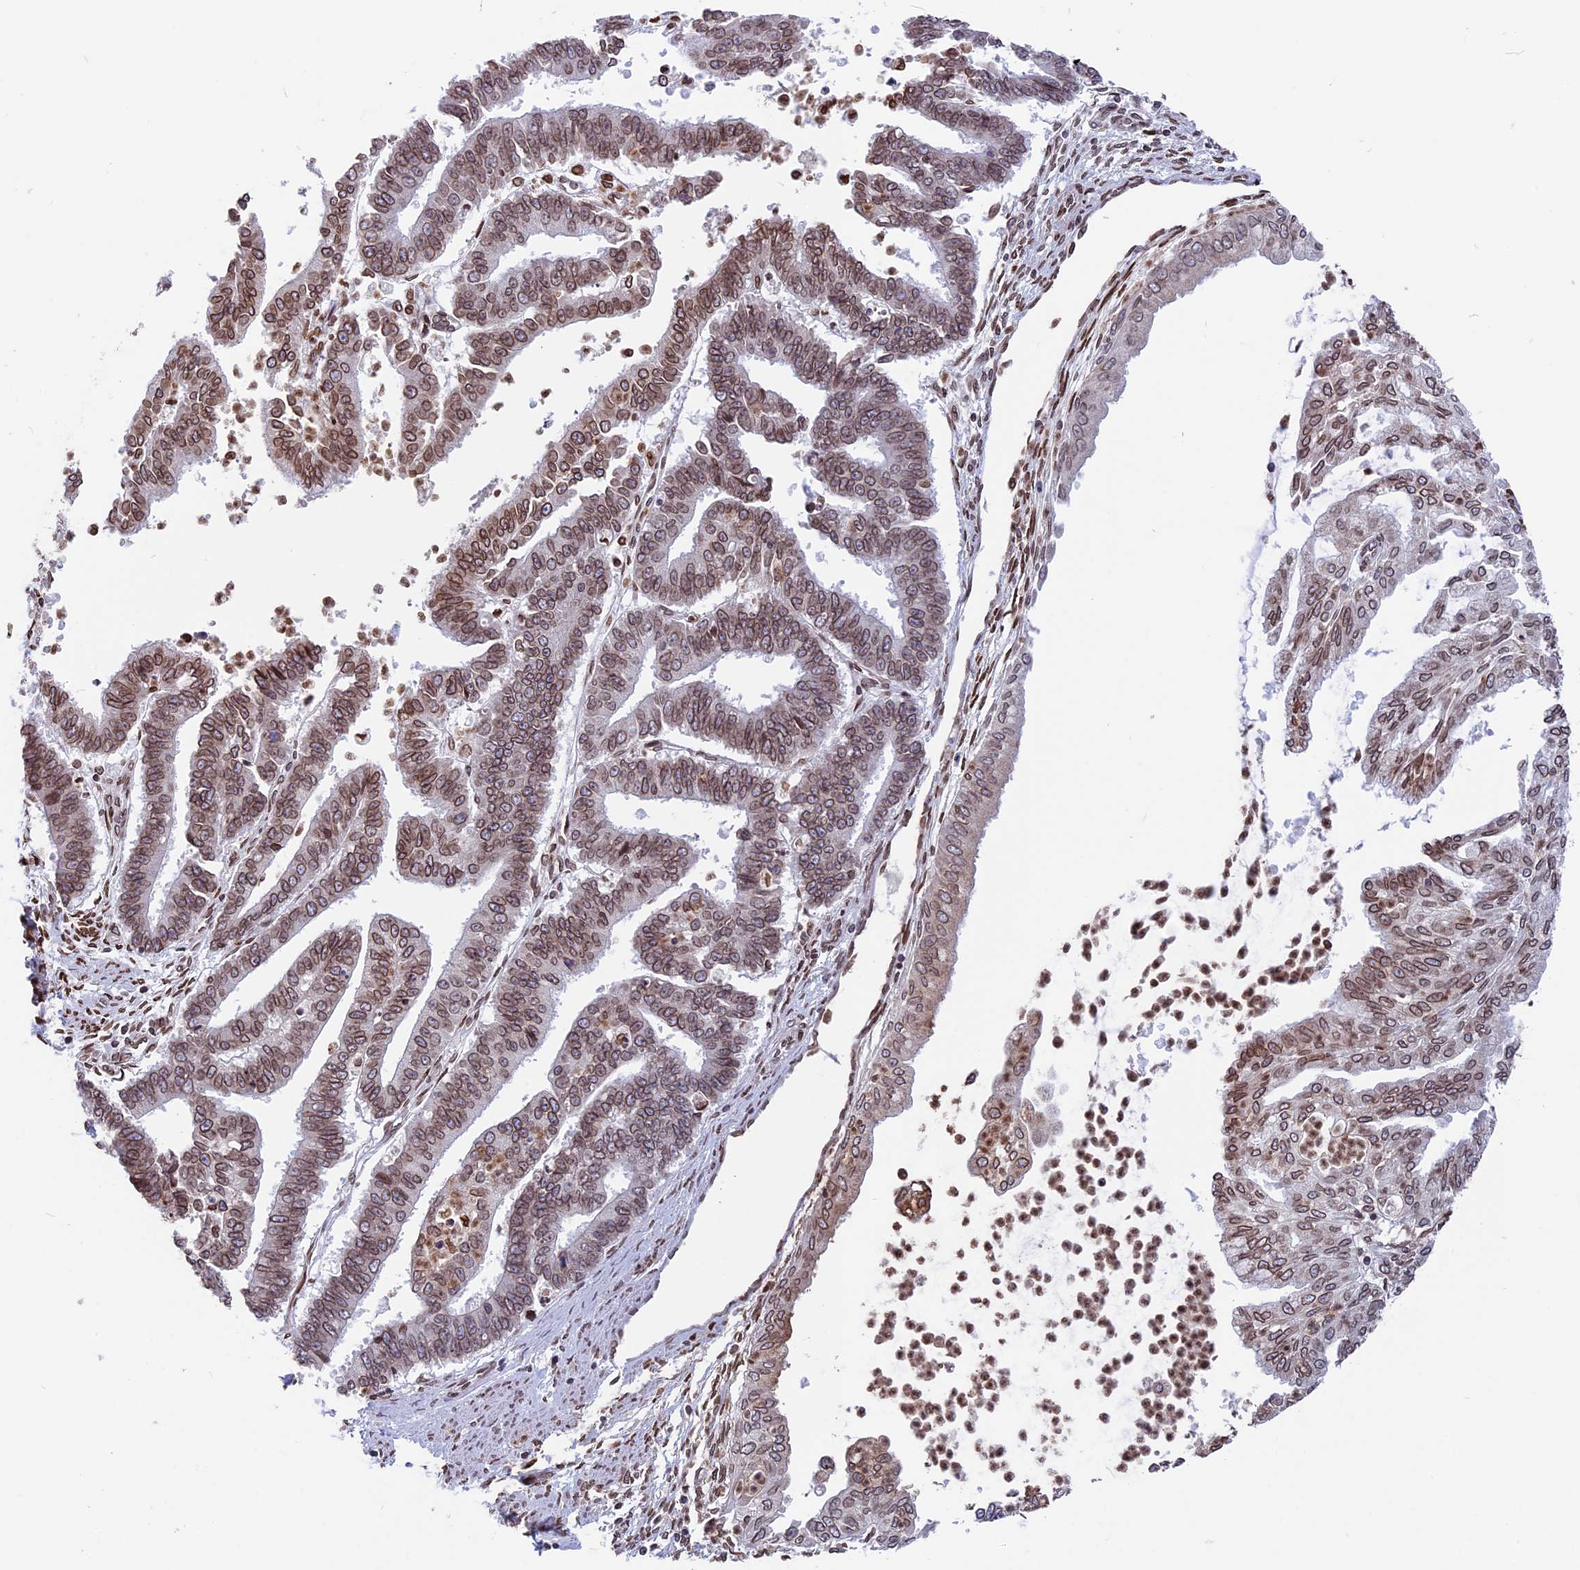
{"staining": {"intensity": "moderate", "quantity": ">75%", "location": "cytoplasmic/membranous,nuclear"}, "tissue": "endometrial cancer", "cell_type": "Tumor cells", "image_type": "cancer", "snomed": [{"axis": "morphology", "description": "Adenocarcinoma, NOS"}, {"axis": "topography", "description": "Endometrium"}], "caption": "A high-resolution image shows immunohistochemistry staining of endometrial cancer, which shows moderate cytoplasmic/membranous and nuclear expression in about >75% of tumor cells.", "gene": "PTCHD4", "patient": {"sex": "female", "age": 73}}